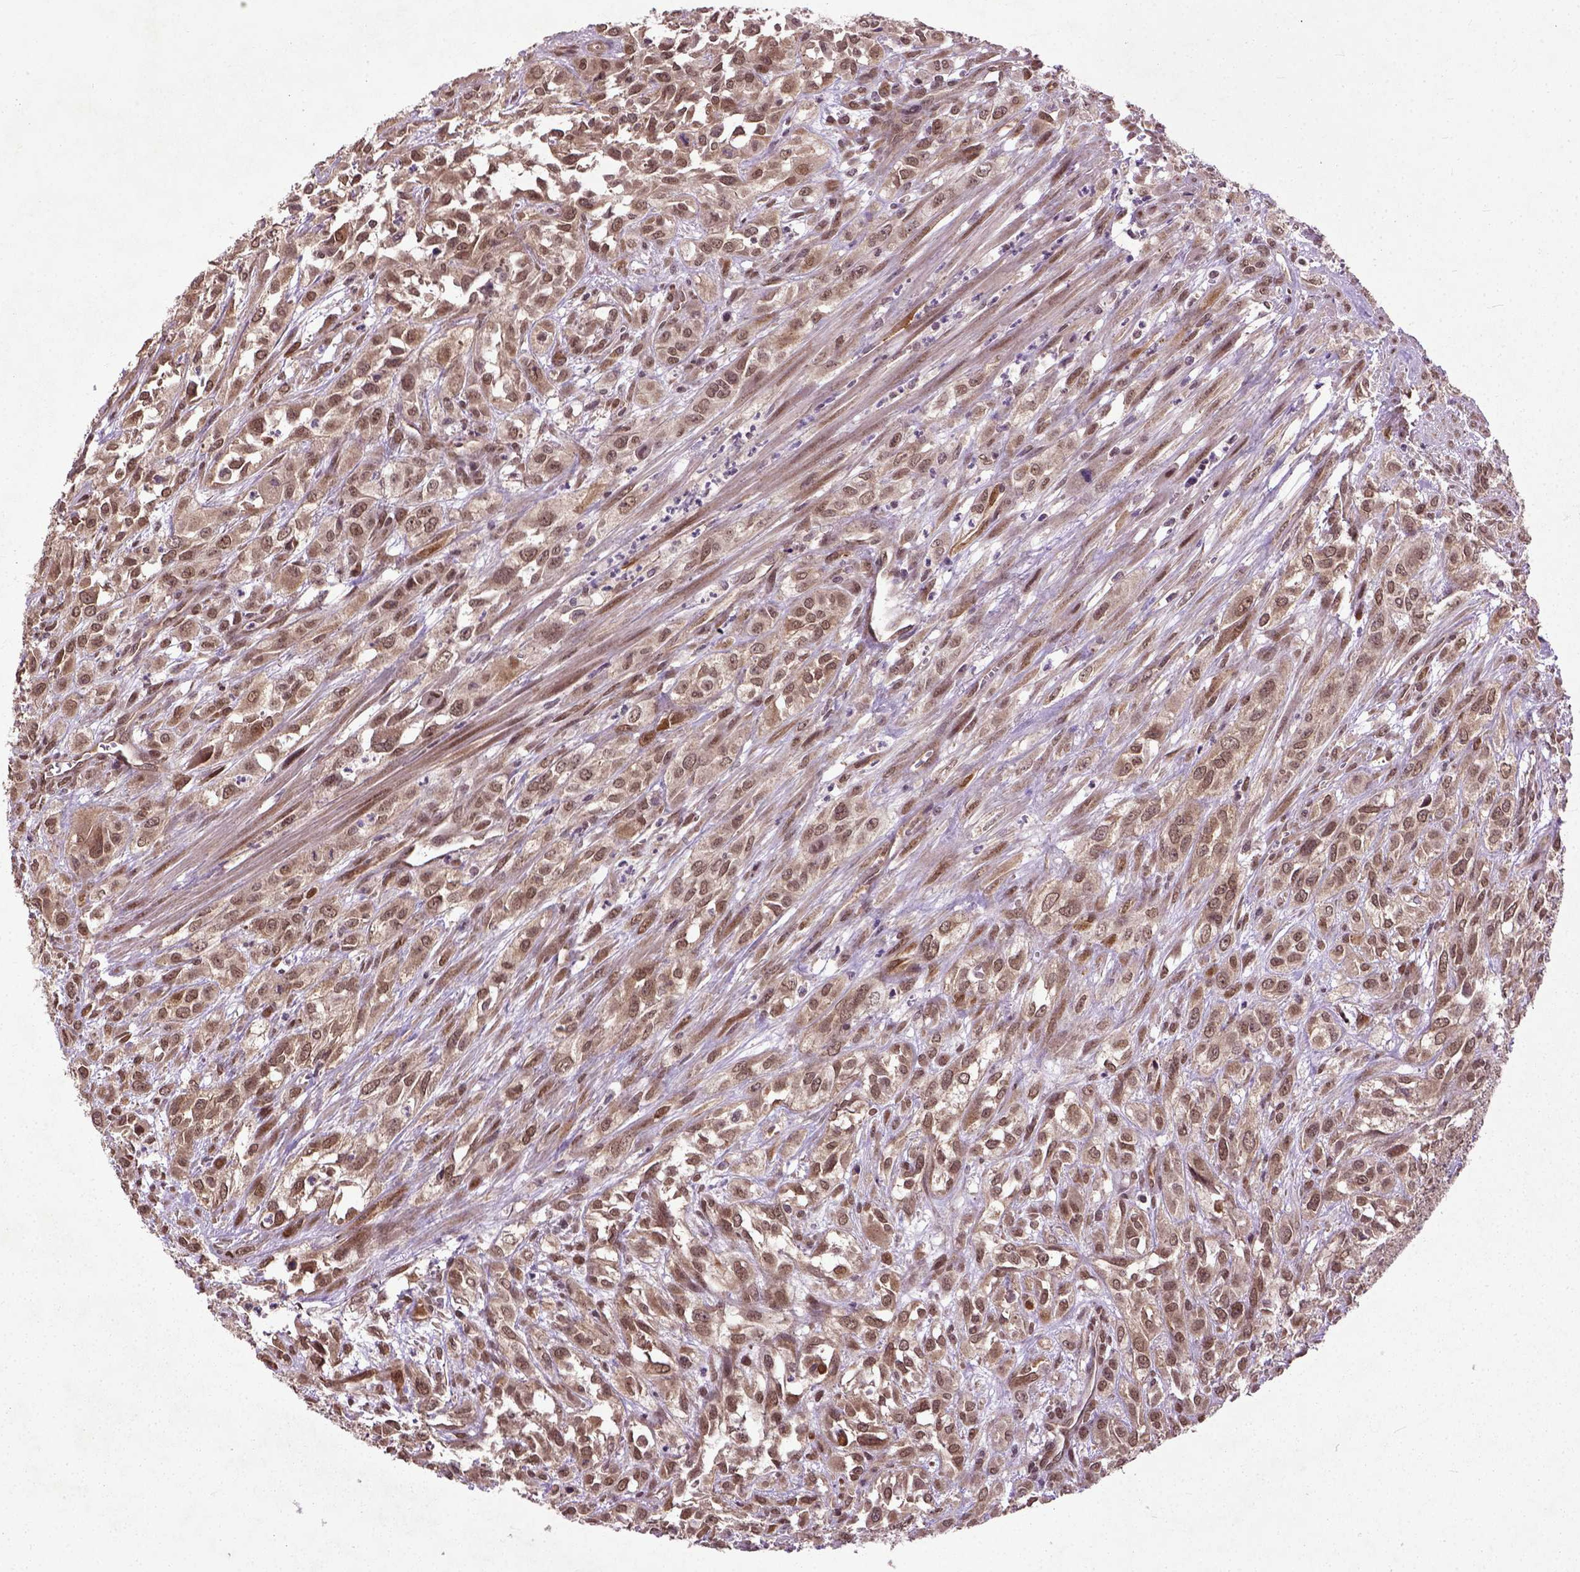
{"staining": {"intensity": "moderate", "quantity": ">75%", "location": "cytoplasmic/membranous,nuclear"}, "tissue": "urothelial cancer", "cell_type": "Tumor cells", "image_type": "cancer", "snomed": [{"axis": "morphology", "description": "Urothelial carcinoma, High grade"}, {"axis": "topography", "description": "Urinary bladder"}], "caption": "Immunohistochemical staining of urothelial carcinoma (high-grade) exhibits medium levels of moderate cytoplasmic/membranous and nuclear positivity in approximately >75% of tumor cells.", "gene": "UBA3", "patient": {"sex": "male", "age": 67}}